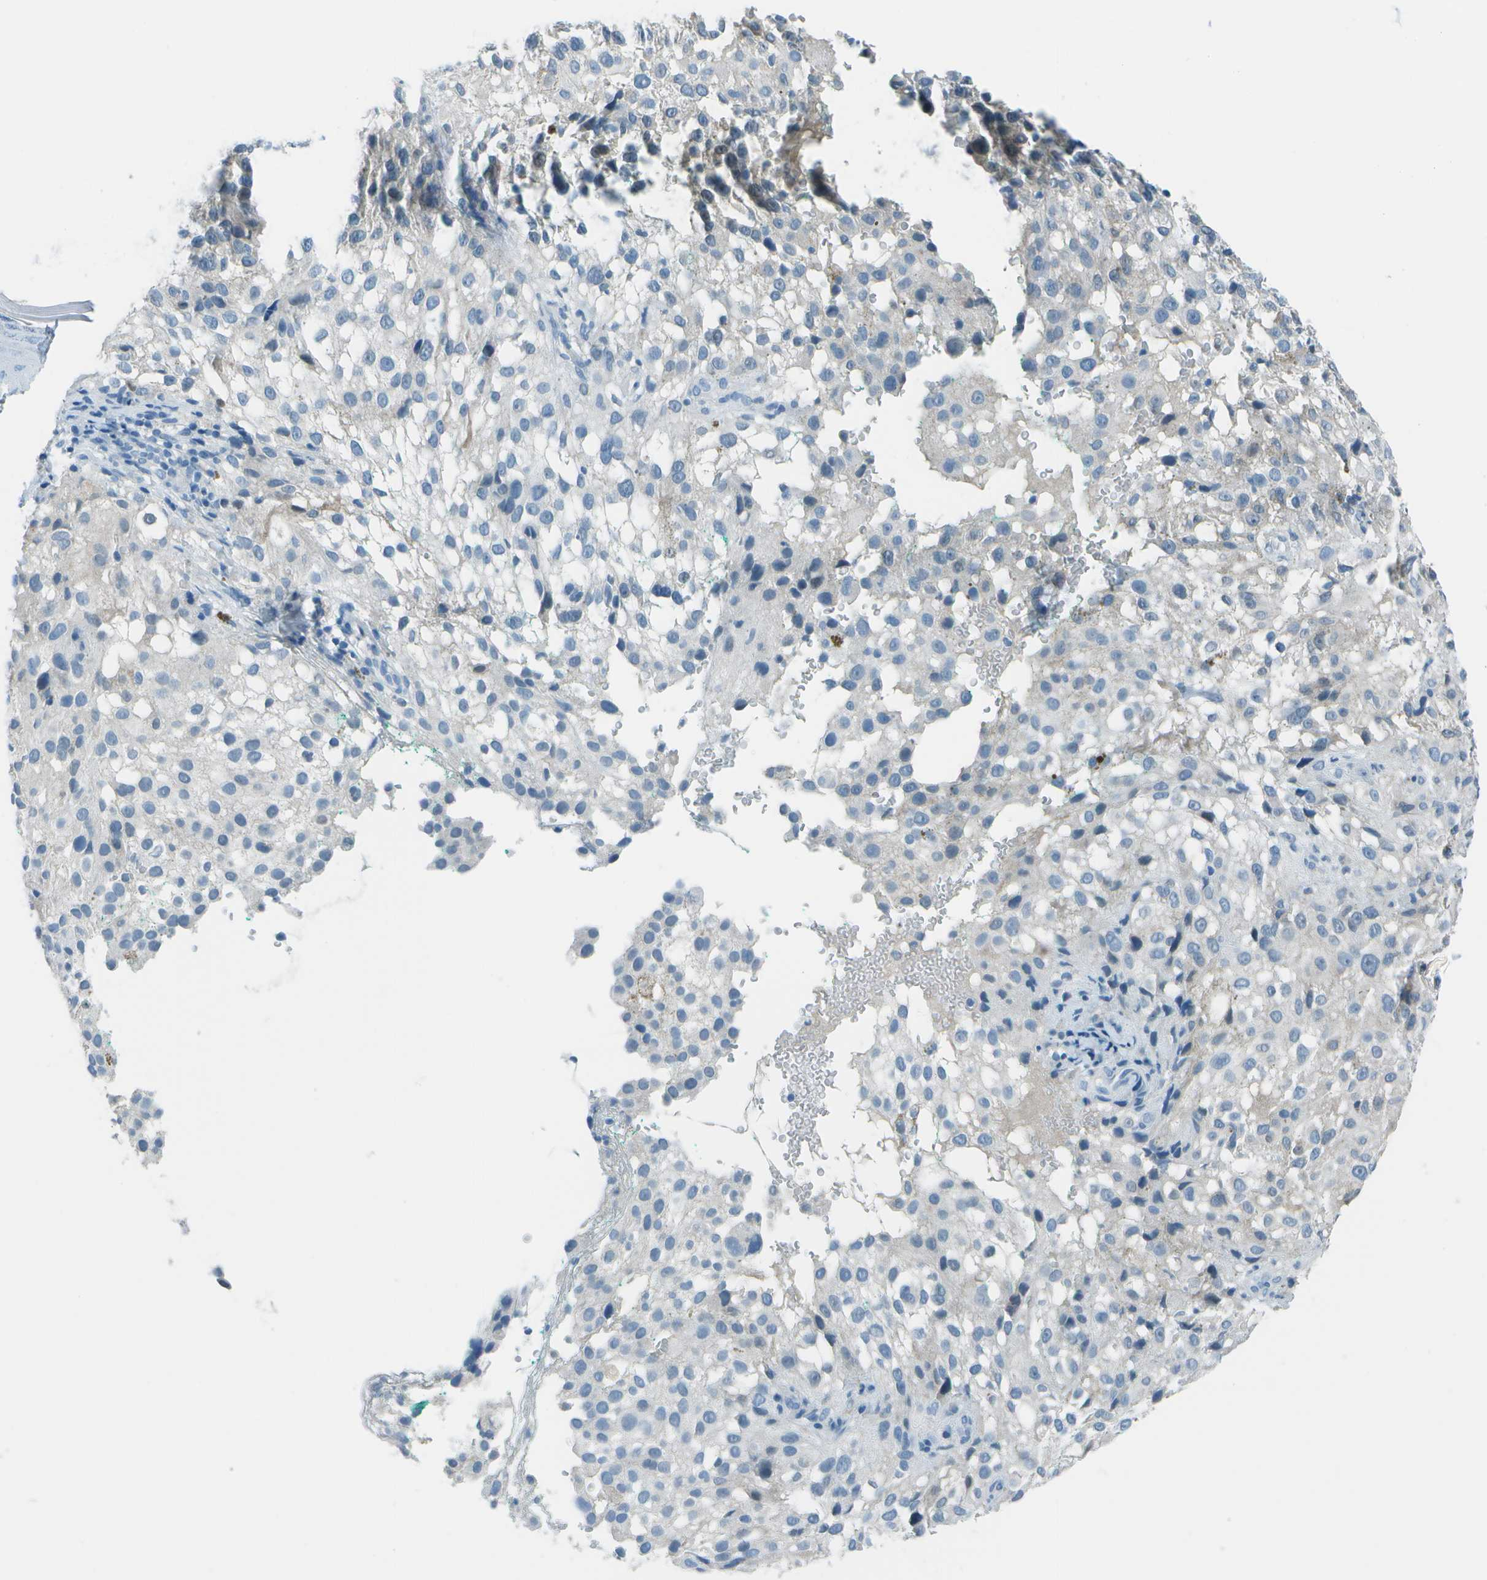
{"staining": {"intensity": "negative", "quantity": "none", "location": "none"}, "tissue": "melanoma", "cell_type": "Tumor cells", "image_type": "cancer", "snomed": [{"axis": "morphology", "description": "Necrosis, NOS"}, {"axis": "morphology", "description": "Malignant melanoma, NOS"}, {"axis": "topography", "description": "Skin"}], "caption": "A histopathology image of human melanoma is negative for staining in tumor cells. (DAB (3,3'-diaminobenzidine) immunohistochemistry visualized using brightfield microscopy, high magnification).", "gene": "FGF1", "patient": {"sex": "female", "age": 87}}